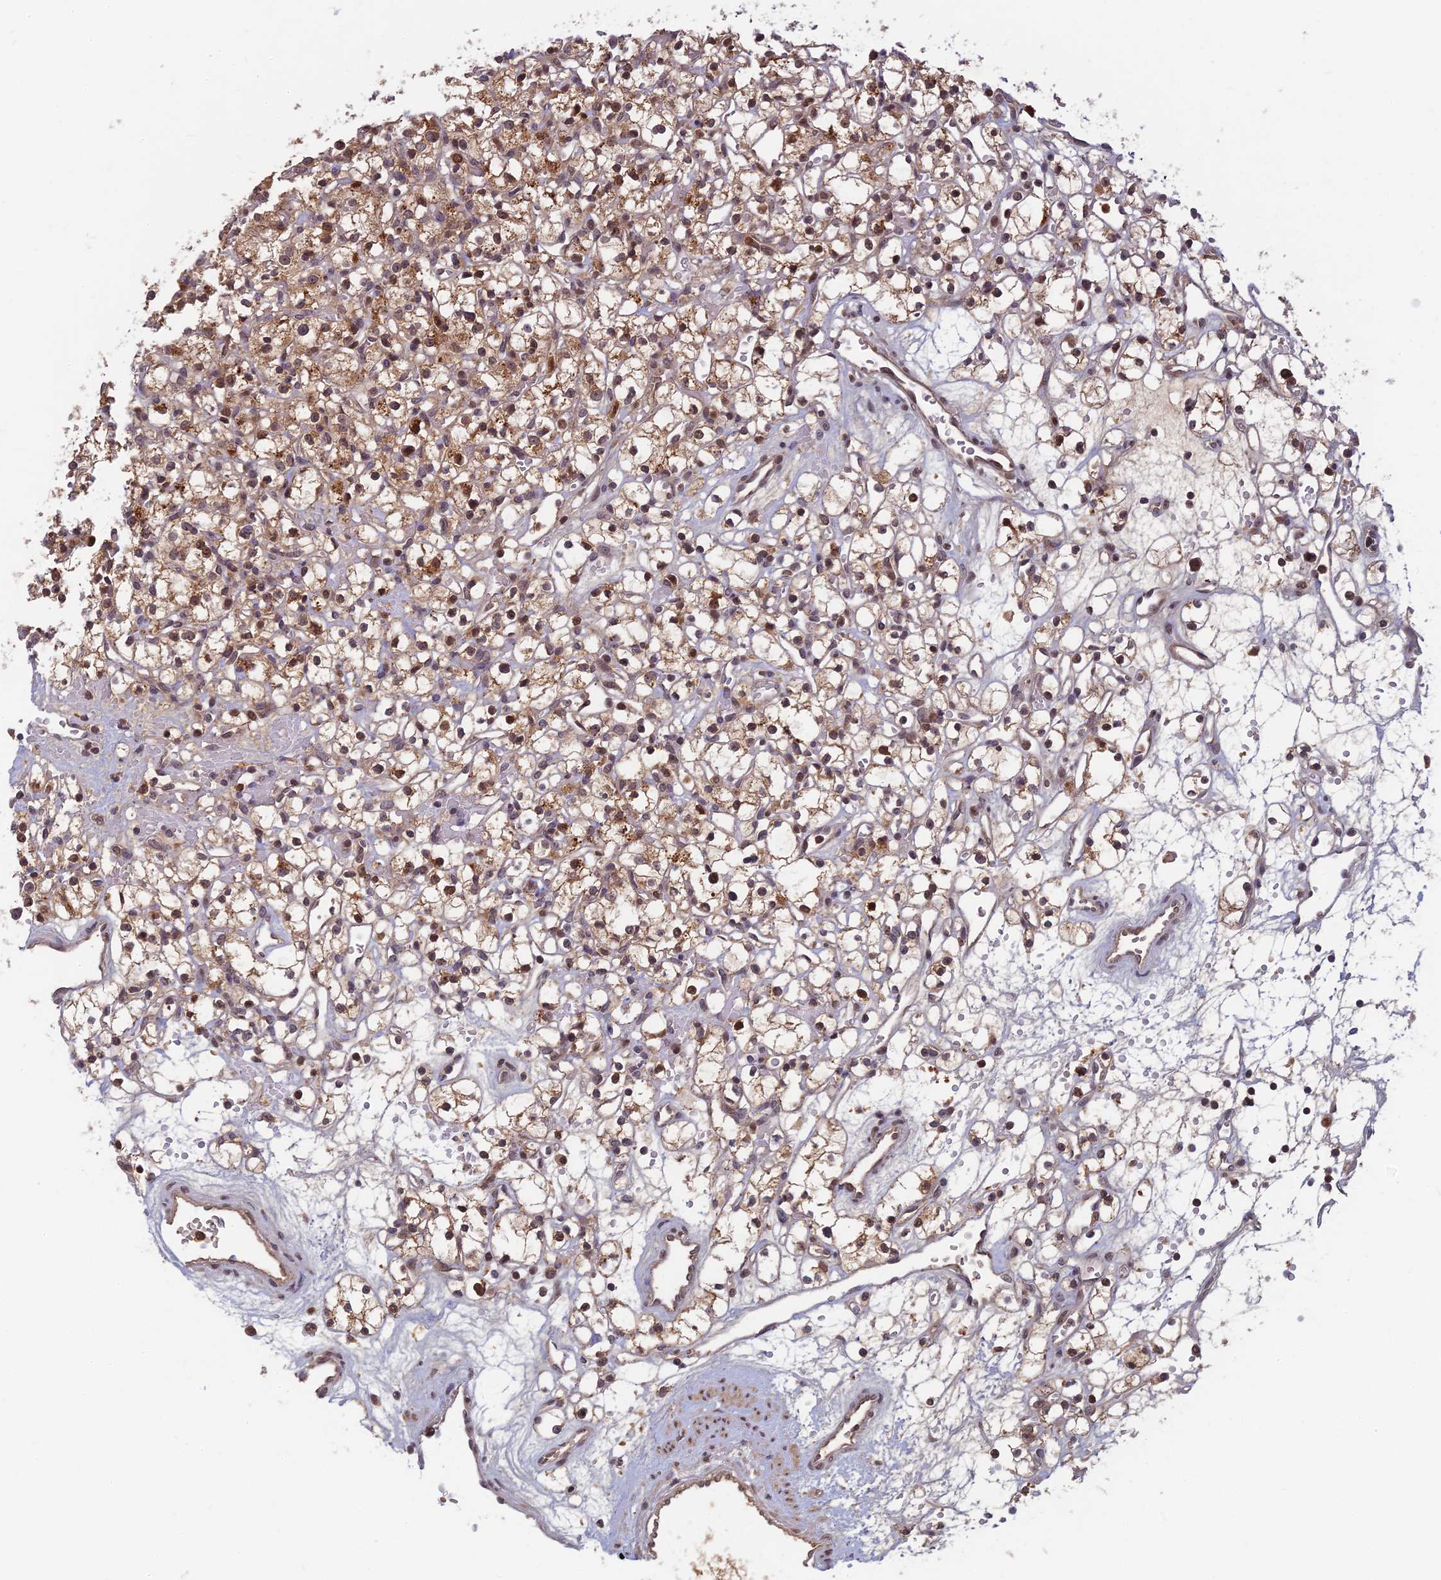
{"staining": {"intensity": "moderate", "quantity": ">75%", "location": "cytoplasmic/membranous"}, "tissue": "renal cancer", "cell_type": "Tumor cells", "image_type": "cancer", "snomed": [{"axis": "morphology", "description": "Adenocarcinoma, NOS"}, {"axis": "topography", "description": "Kidney"}], "caption": "Immunohistochemical staining of human adenocarcinoma (renal) shows medium levels of moderate cytoplasmic/membranous staining in approximately >75% of tumor cells. The staining was performed using DAB, with brown indicating positive protein expression. Nuclei are stained blue with hematoxylin.", "gene": "RGL3", "patient": {"sex": "female", "age": 59}}